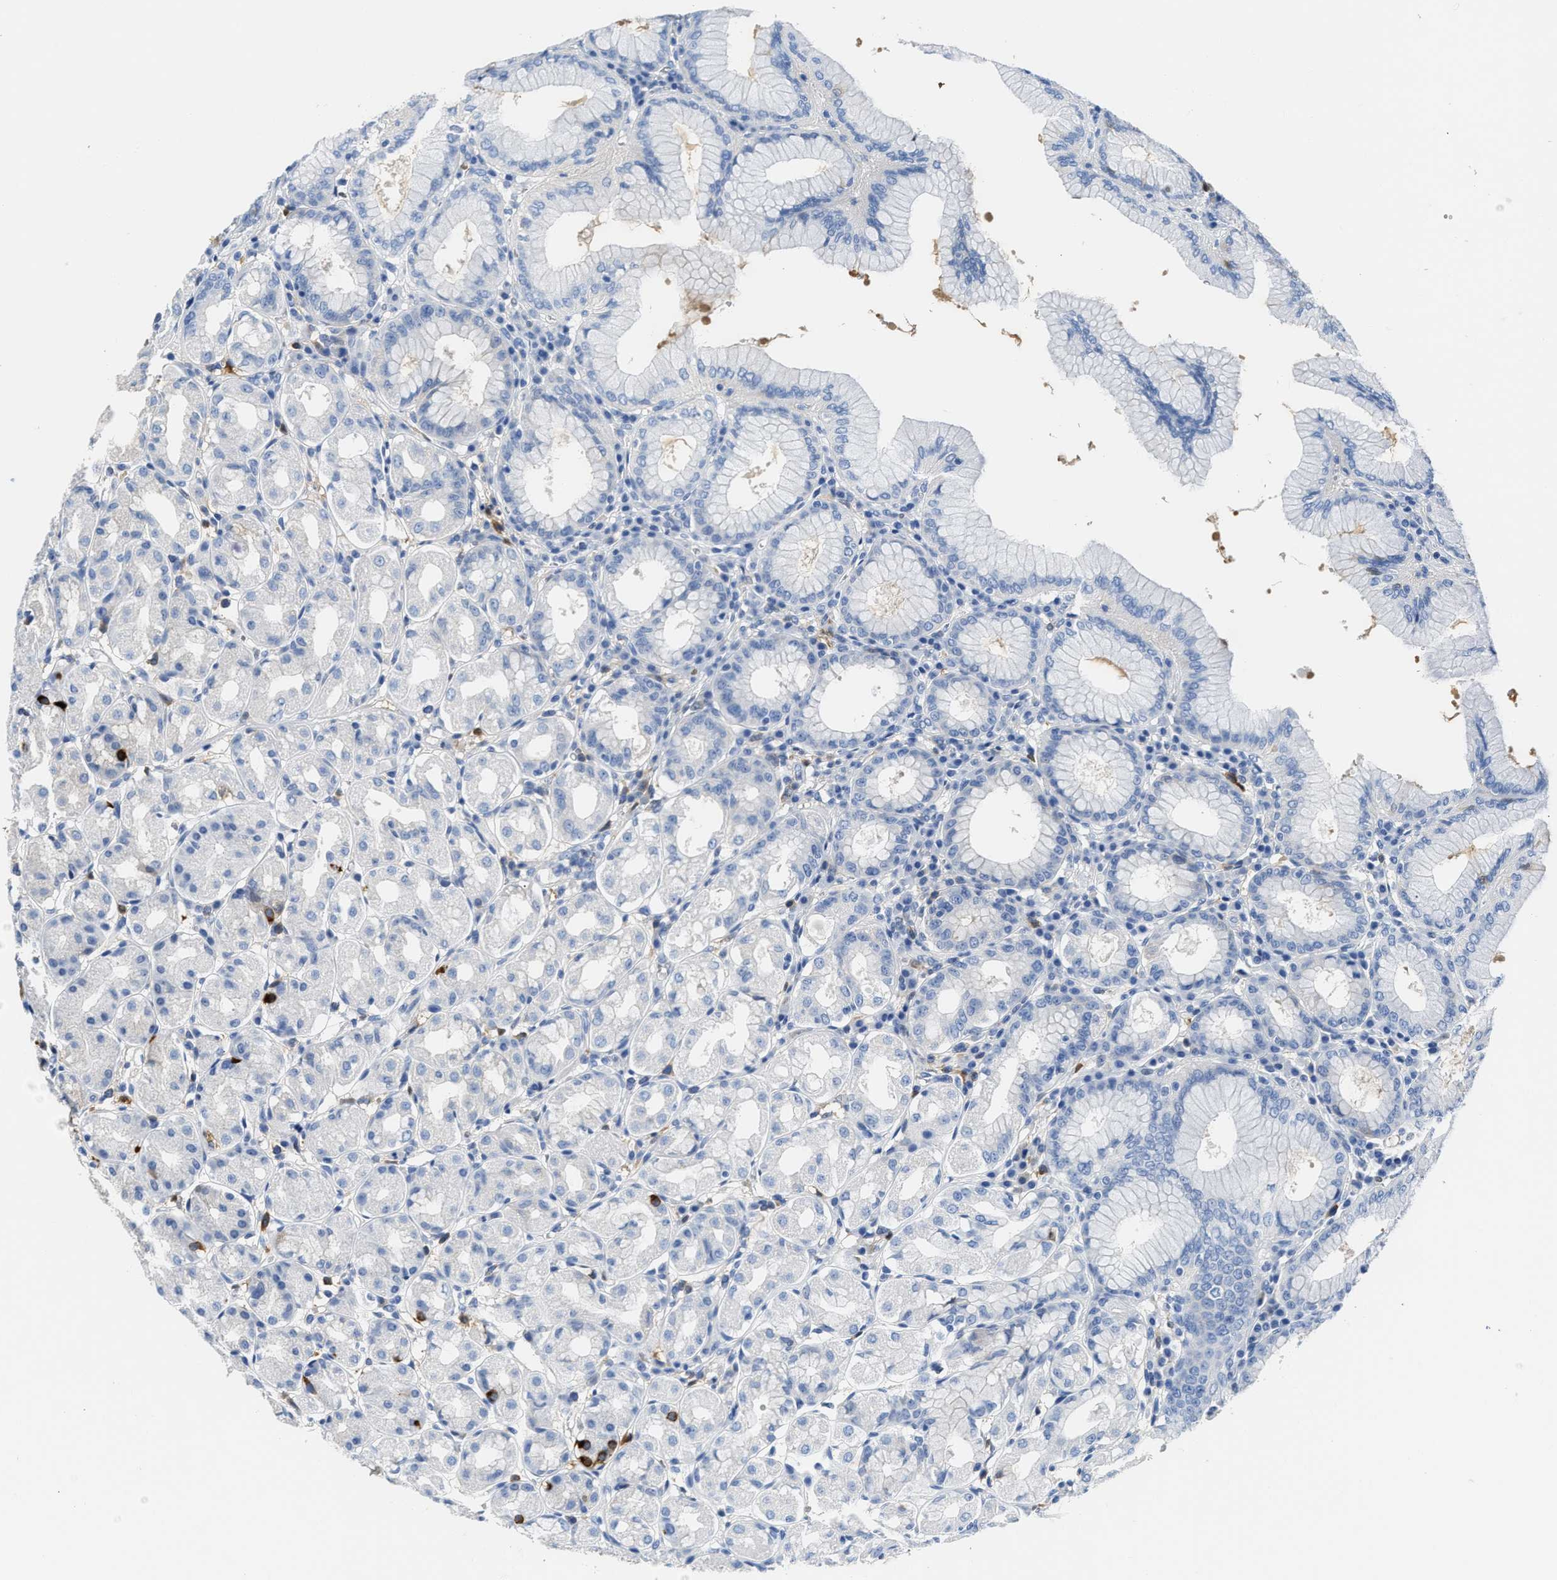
{"staining": {"intensity": "moderate", "quantity": "<25%", "location": "cytoplasmic/membranous"}, "tissue": "stomach", "cell_type": "Glandular cells", "image_type": "normal", "snomed": [{"axis": "morphology", "description": "Normal tissue, NOS"}, {"axis": "topography", "description": "Stomach"}, {"axis": "topography", "description": "Stomach, lower"}], "caption": "Immunohistochemical staining of unremarkable human stomach shows moderate cytoplasmic/membranous protein staining in approximately <25% of glandular cells. (DAB (3,3'-diaminobenzidine) IHC with brightfield microscopy, high magnification).", "gene": "GC", "patient": {"sex": "female", "age": 56}}